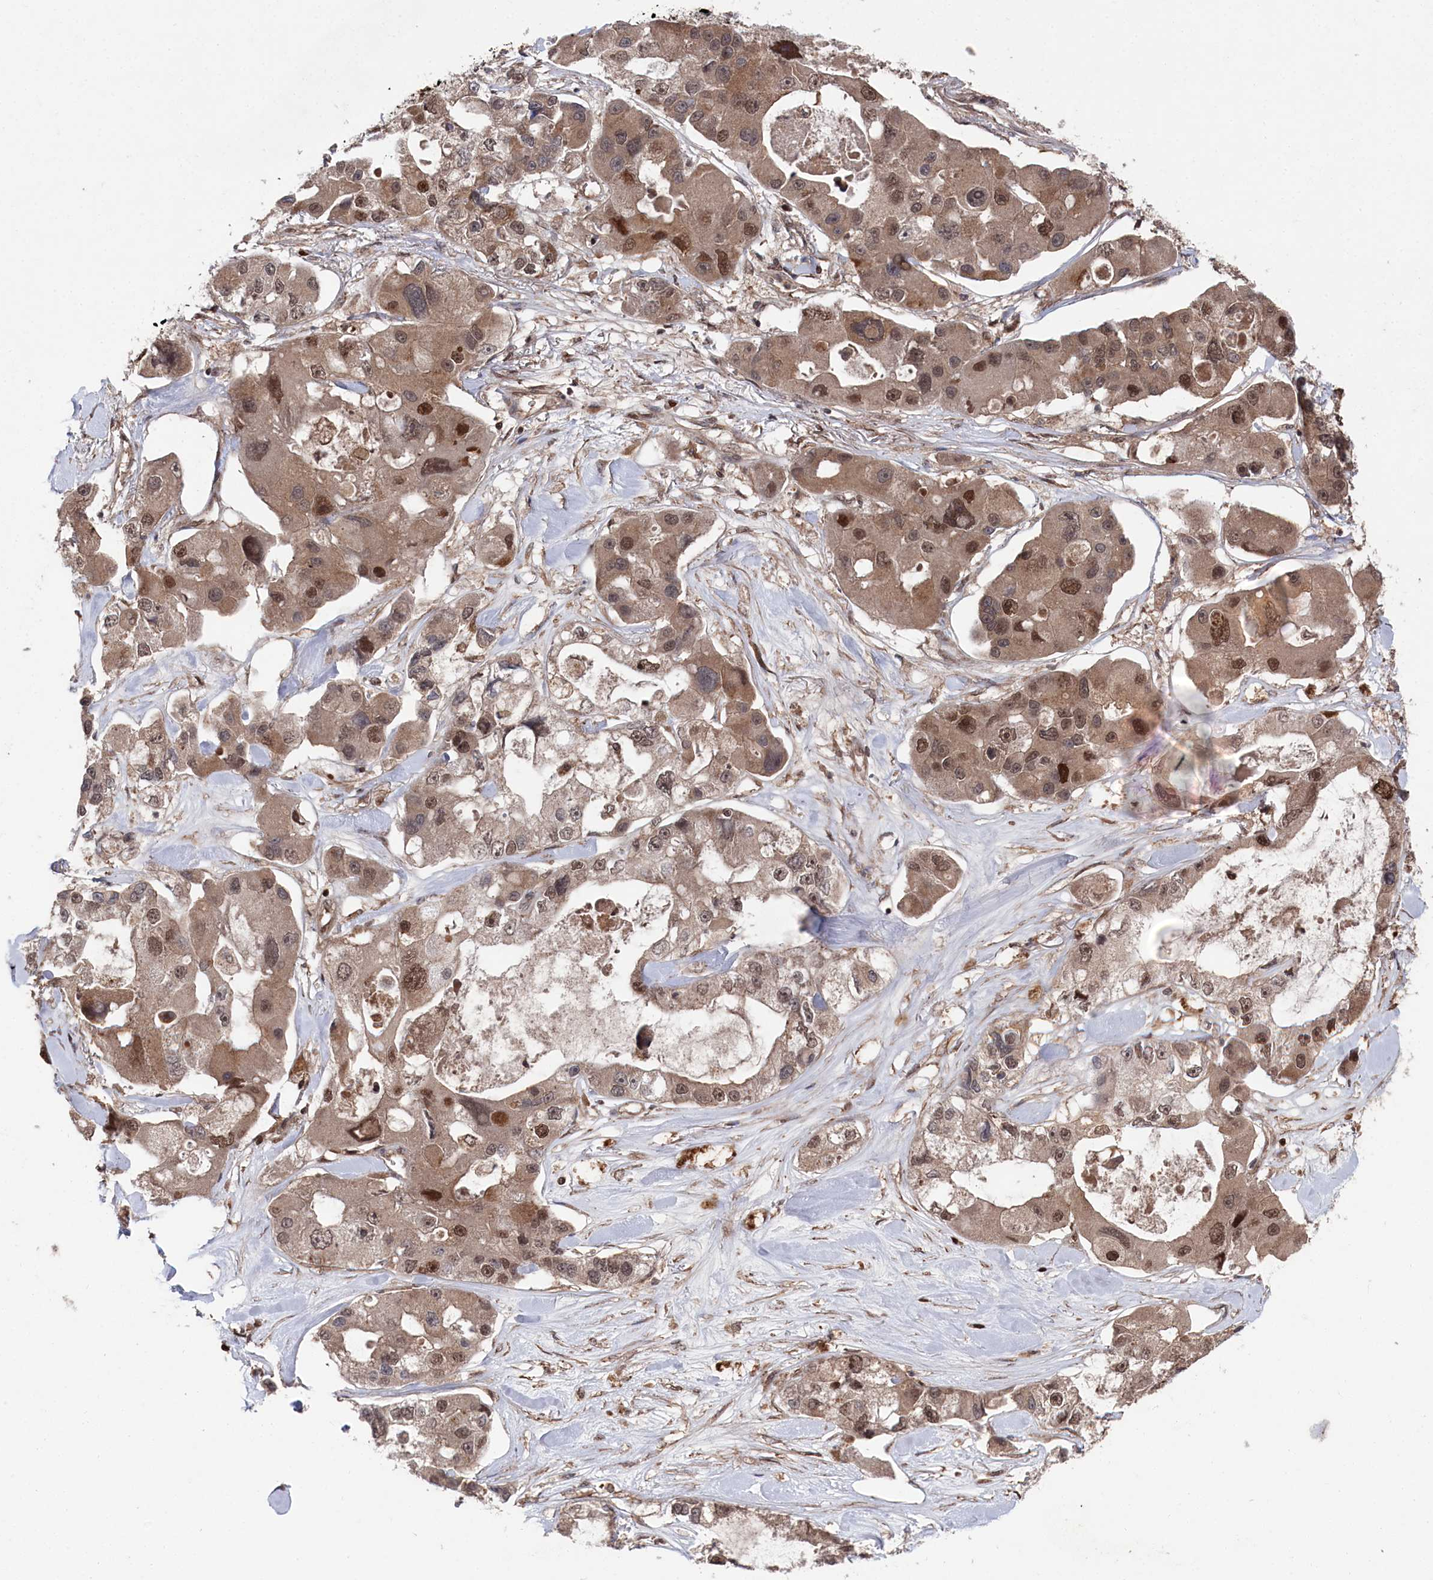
{"staining": {"intensity": "moderate", "quantity": ">75%", "location": "nuclear"}, "tissue": "lung cancer", "cell_type": "Tumor cells", "image_type": "cancer", "snomed": [{"axis": "morphology", "description": "Adenocarcinoma, NOS"}, {"axis": "topography", "description": "Lung"}], "caption": "A brown stain highlights moderate nuclear expression of a protein in human lung cancer (adenocarcinoma) tumor cells.", "gene": "BORCS7", "patient": {"sex": "female", "age": 54}}